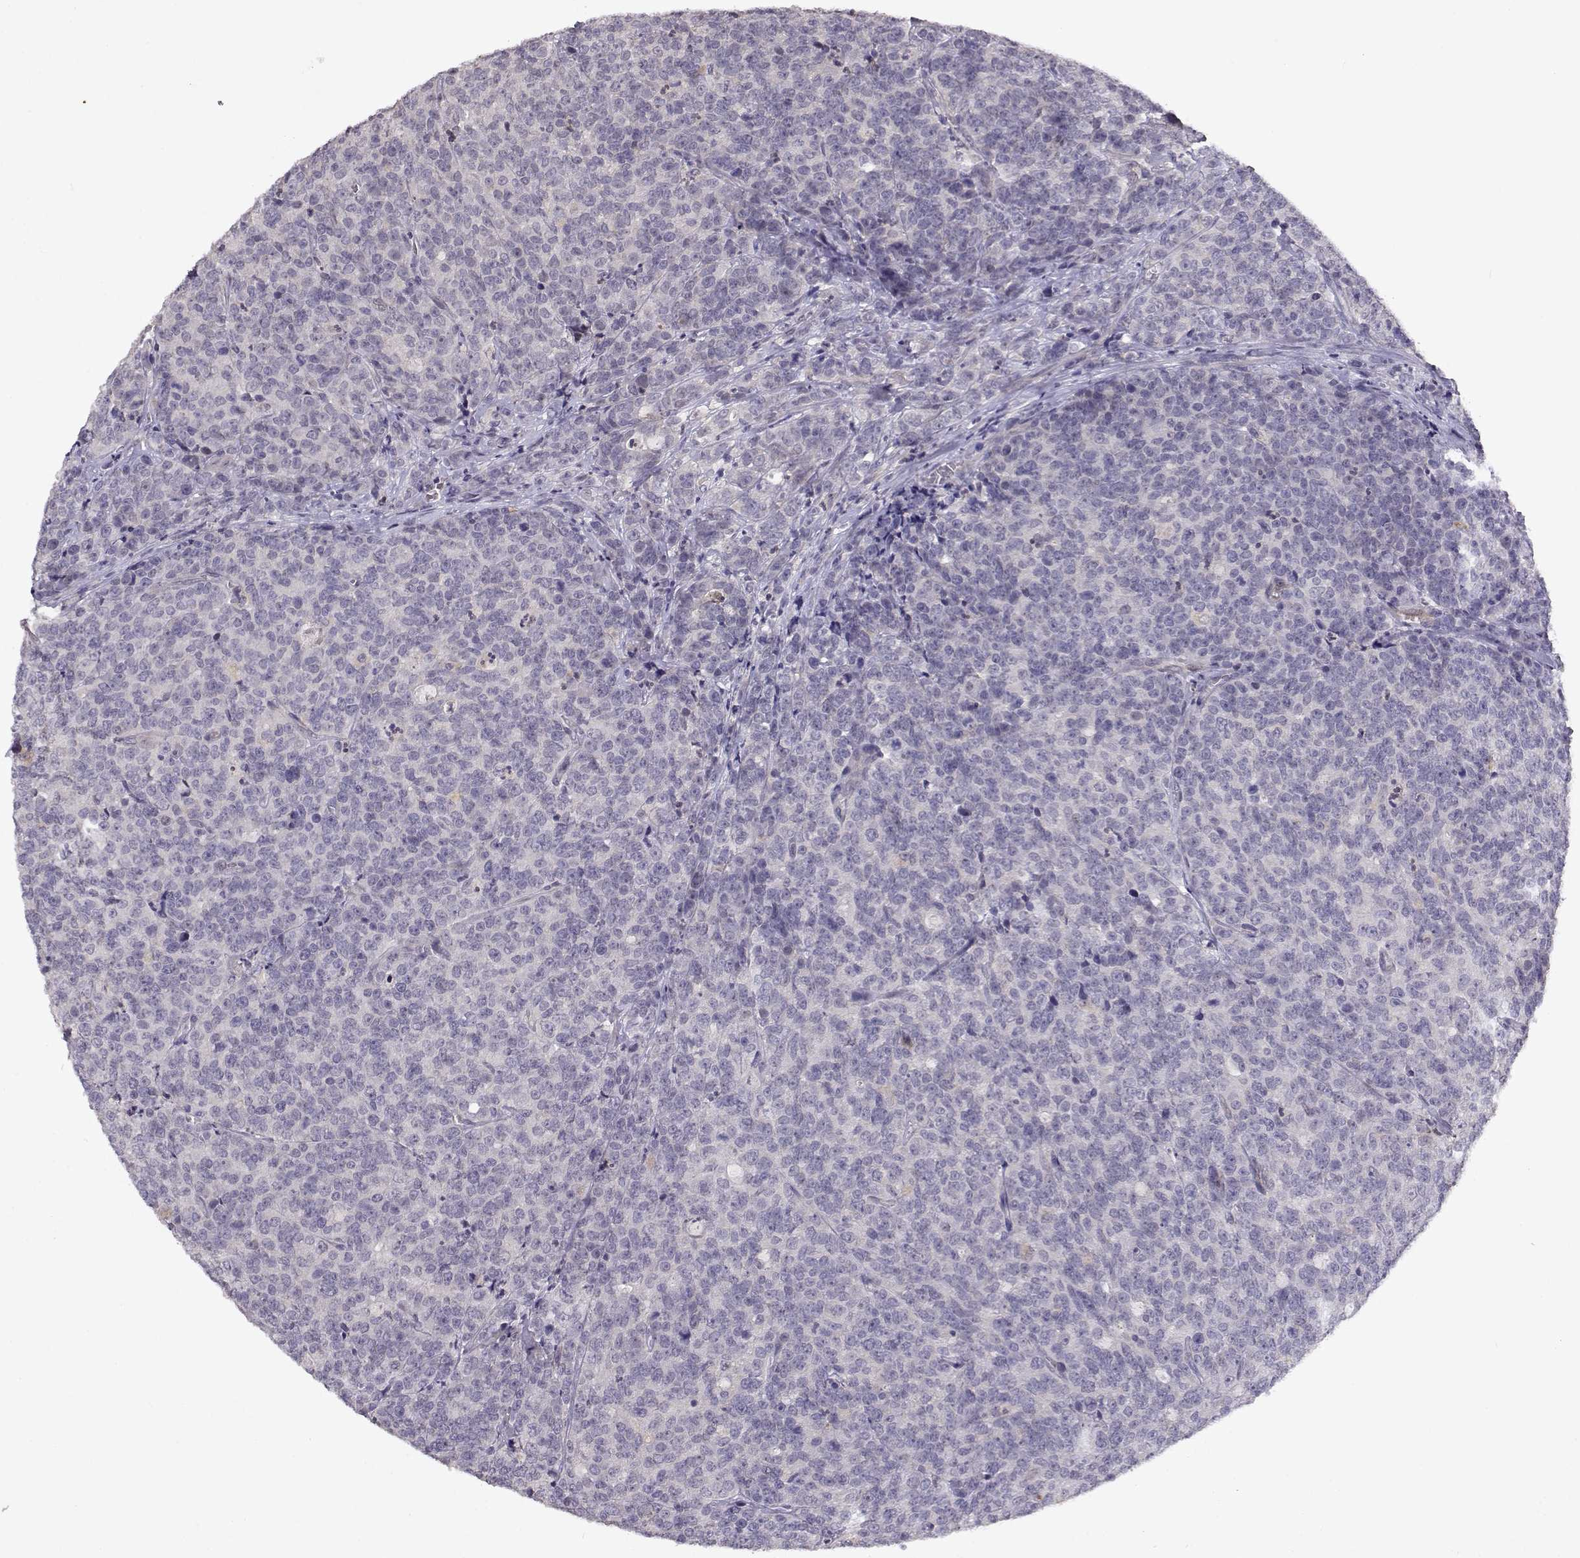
{"staining": {"intensity": "negative", "quantity": "none", "location": "none"}, "tissue": "prostate cancer", "cell_type": "Tumor cells", "image_type": "cancer", "snomed": [{"axis": "morphology", "description": "Adenocarcinoma, NOS"}, {"axis": "topography", "description": "Prostate"}], "caption": "A photomicrograph of adenocarcinoma (prostate) stained for a protein reveals no brown staining in tumor cells. (DAB (3,3'-diaminobenzidine) immunohistochemistry (IHC) visualized using brightfield microscopy, high magnification).", "gene": "BMX", "patient": {"sex": "male", "age": 67}}